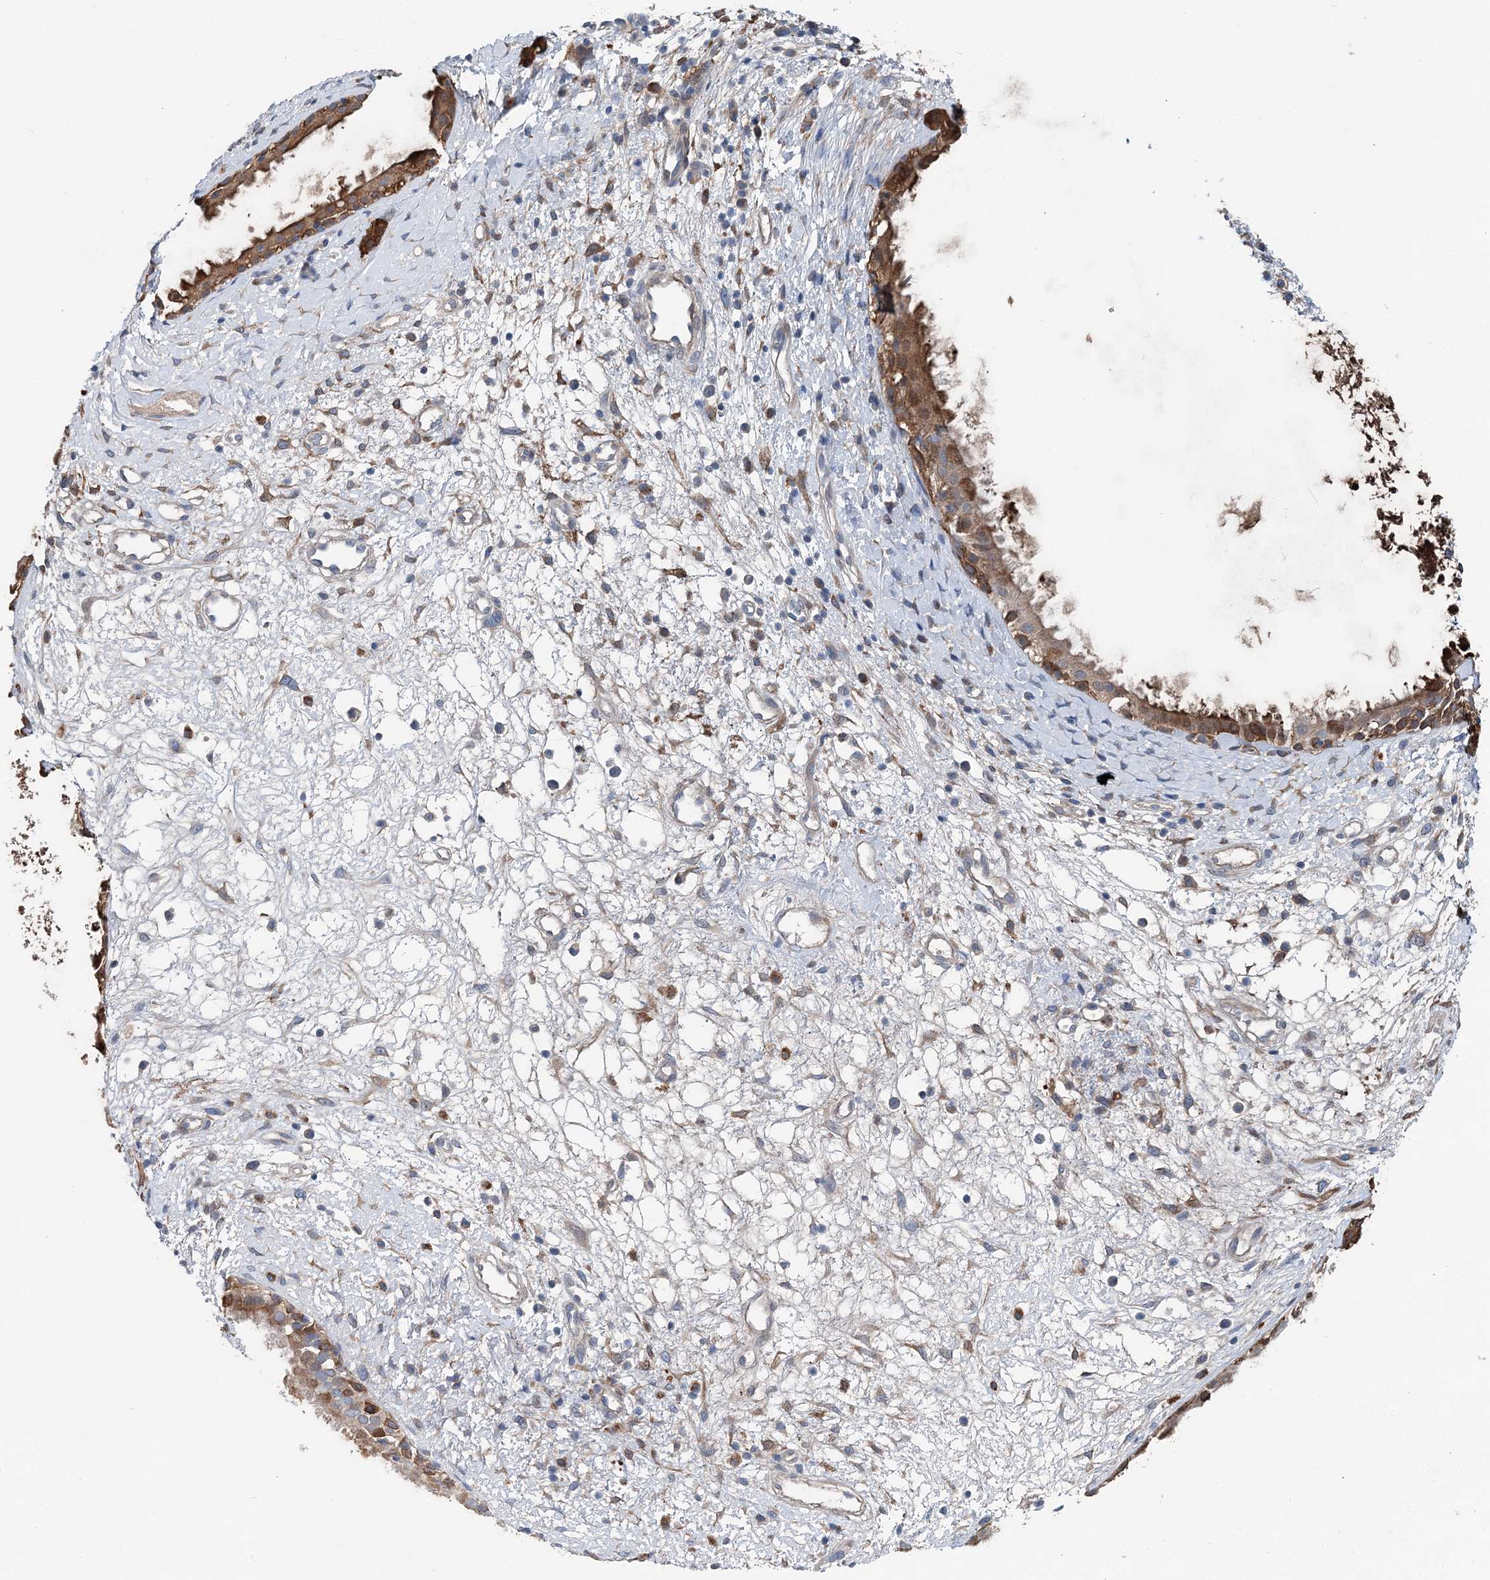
{"staining": {"intensity": "moderate", "quantity": ">75%", "location": "cytoplasmic/membranous"}, "tissue": "nasopharynx", "cell_type": "Respiratory epithelial cells", "image_type": "normal", "snomed": [{"axis": "morphology", "description": "Normal tissue, NOS"}, {"axis": "topography", "description": "Nasopharynx"}], "caption": "Immunohistochemistry (IHC) (DAB) staining of benign human nasopharynx displays moderate cytoplasmic/membranous protein expression in about >75% of respiratory epithelial cells.", "gene": "SPOPL", "patient": {"sex": "male", "age": 22}}